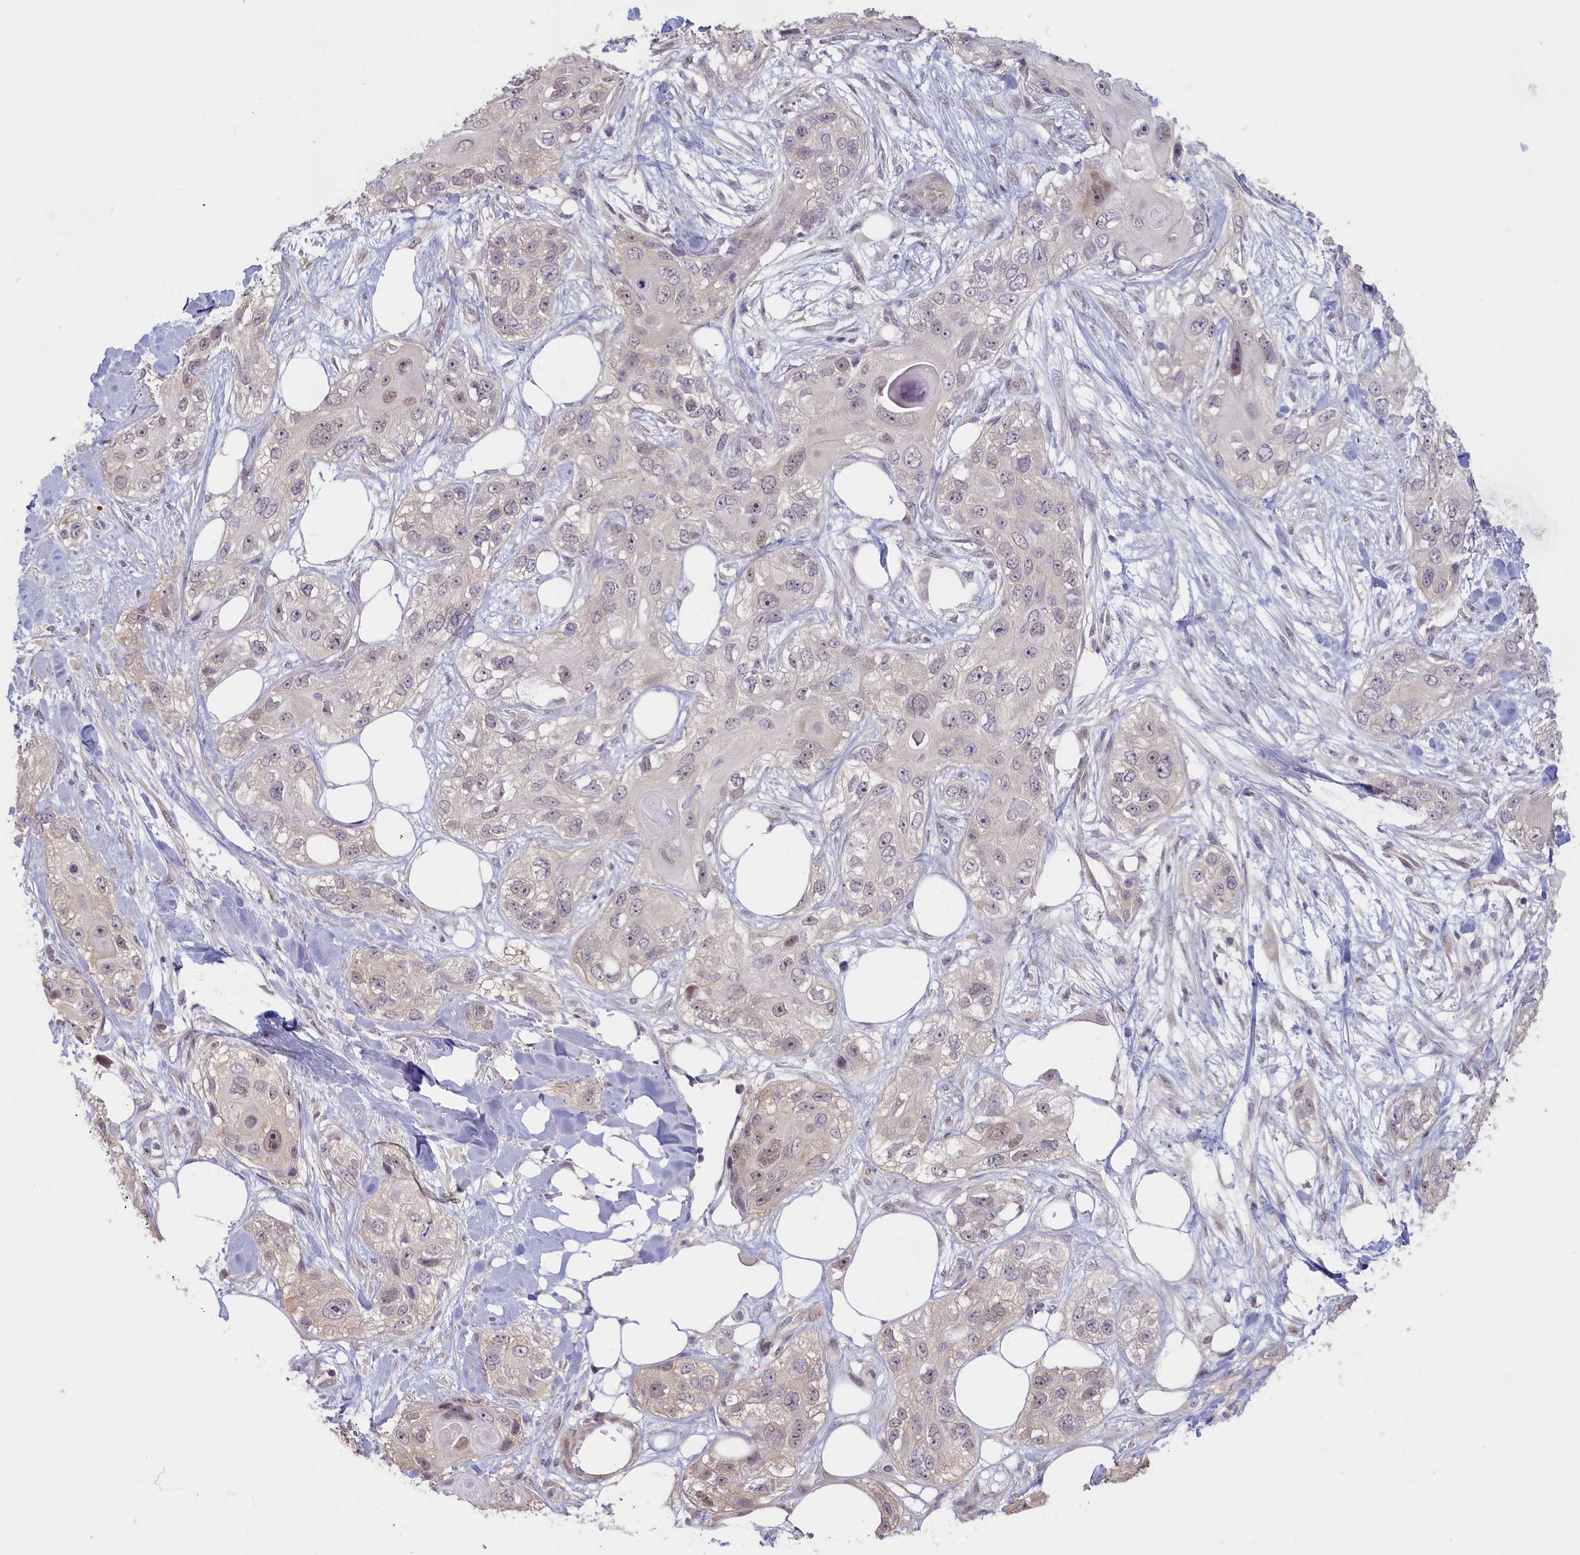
{"staining": {"intensity": "weak", "quantity": "25%-75%", "location": "nuclear"}, "tissue": "skin cancer", "cell_type": "Tumor cells", "image_type": "cancer", "snomed": [{"axis": "morphology", "description": "Normal tissue, NOS"}, {"axis": "morphology", "description": "Squamous cell carcinoma, NOS"}, {"axis": "topography", "description": "Skin"}], "caption": "Skin squamous cell carcinoma stained for a protein (brown) exhibits weak nuclear positive staining in approximately 25%-75% of tumor cells.", "gene": "C19orf44", "patient": {"sex": "male", "age": 72}}